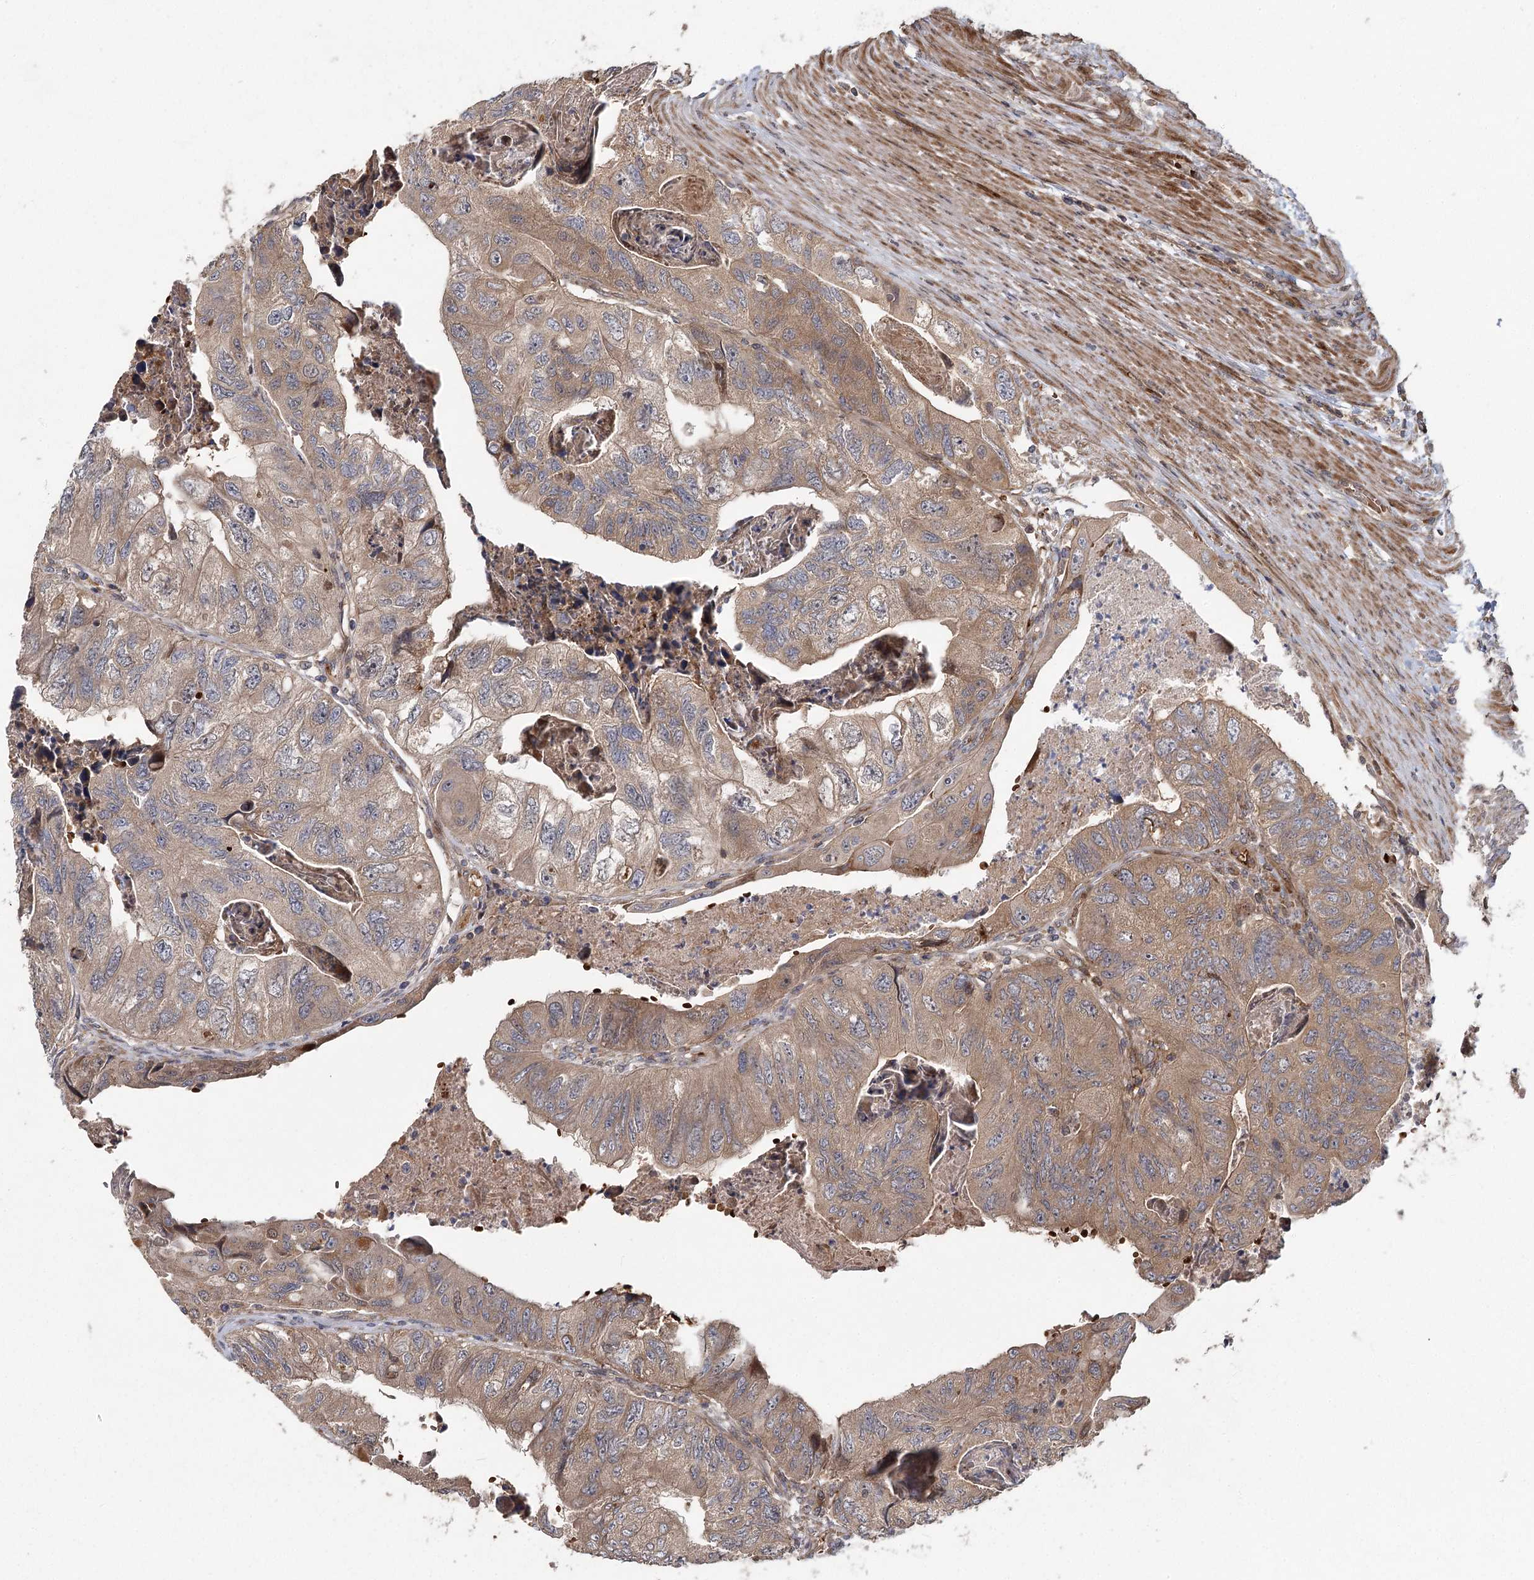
{"staining": {"intensity": "moderate", "quantity": "25%-75%", "location": "cytoplasmic/membranous"}, "tissue": "colorectal cancer", "cell_type": "Tumor cells", "image_type": "cancer", "snomed": [{"axis": "morphology", "description": "Adenocarcinoma, NOS"}, {"axis": "topography", "description": "Rectum"}], "caption": "Protein analysis of colorectal cancer tissue shows moderate cytoplasmic/membranous expression in about 25%-75% of tumor cells.", "gene": "RAPGEF6", "patient": {"sex": "male", "age": 63}}